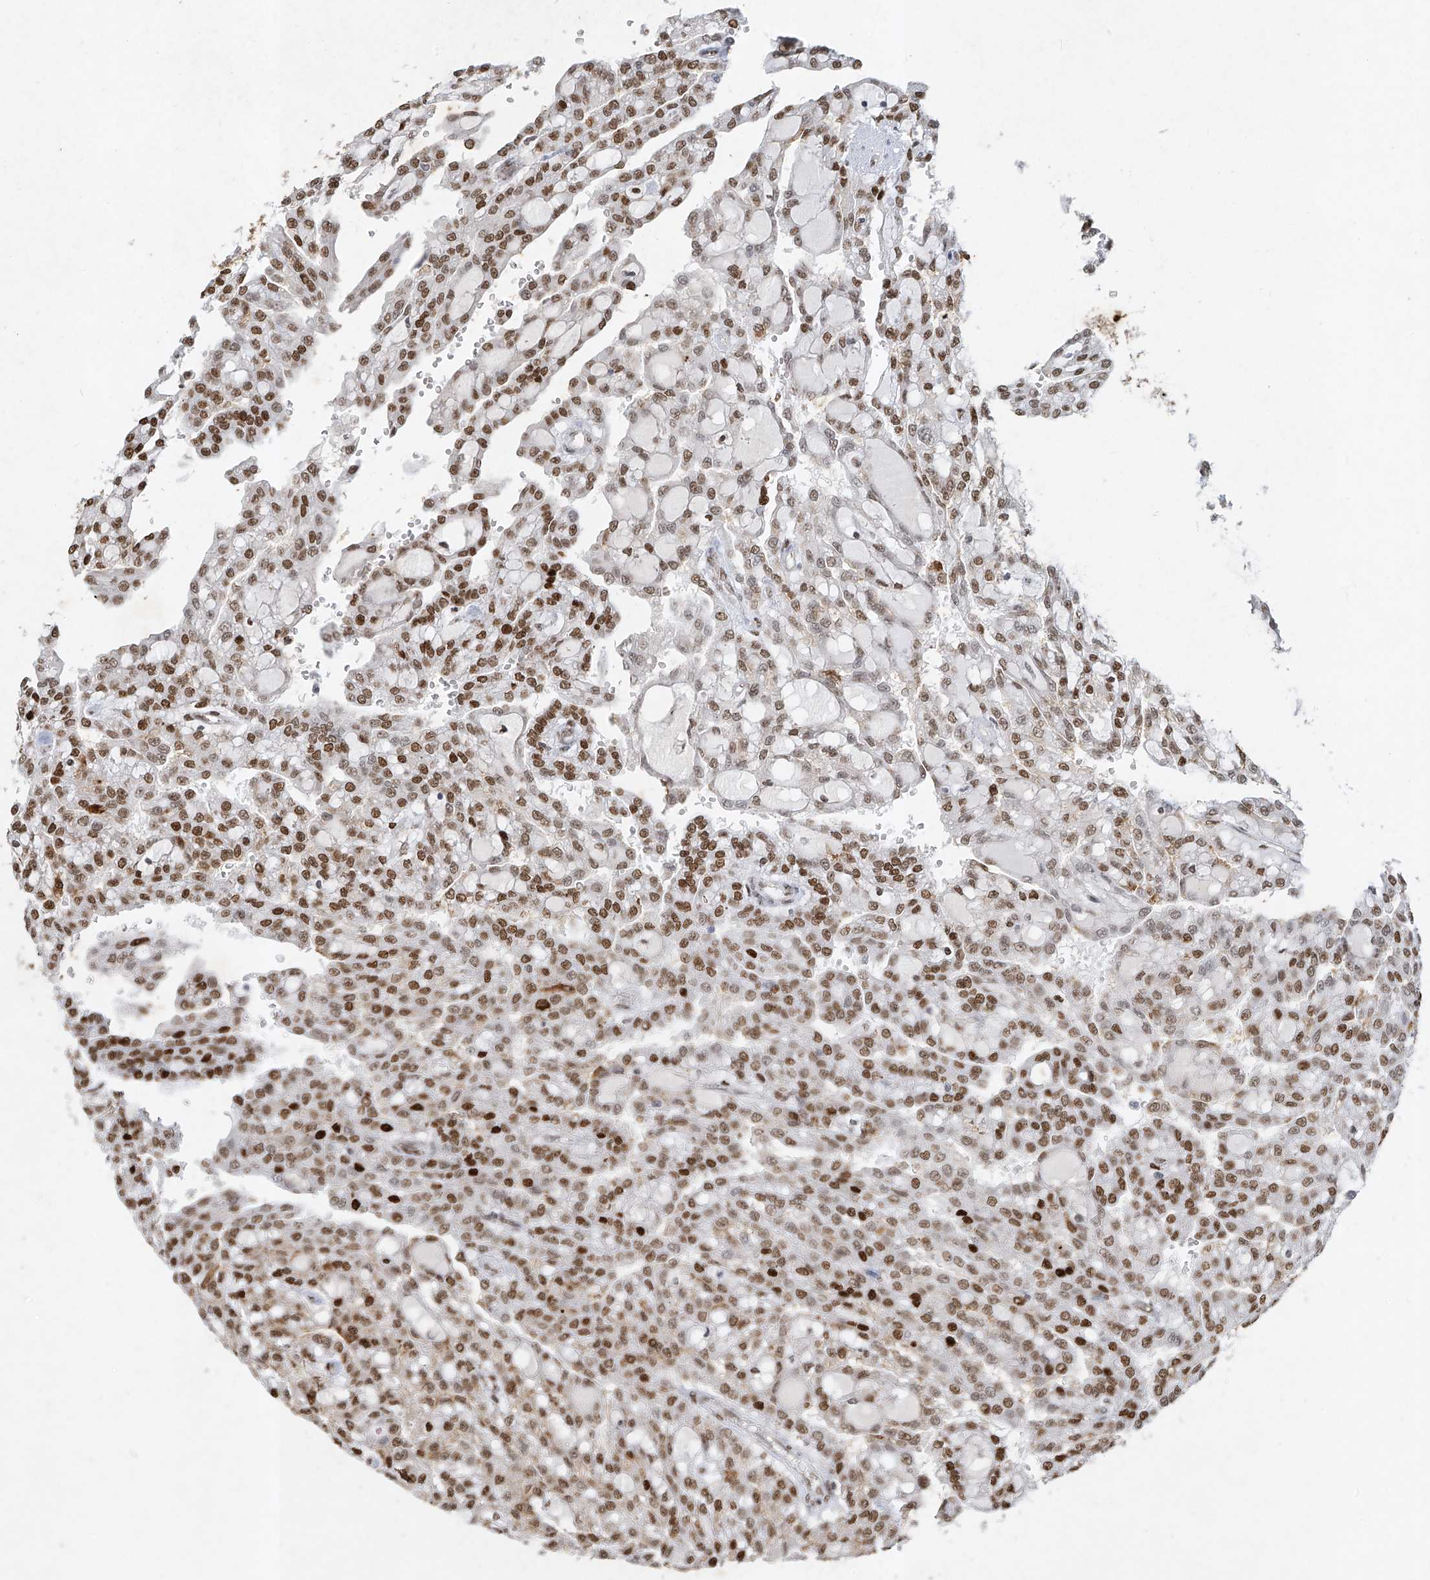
{"staining": {"intensity": "moderate", "quantity": ">75%", "location": "nuclear"}, "tissue": "renal cancer", "cell_type": "Tumor cells", "image_type": "cancer", "snomed": [{"axis": "morphology", "description": "Adenocarcinoma, NOS"}, {"axis": "topography", "description": "Kidney"}], "caption": "Immunohistochemical staining of renal adenocarcinoma exhibits medium levels of moderate nuclear protein positivity in about >75% of tumor cells.", "gene": "ATRIP", "patient": {"sex": "male", "age": 63}}